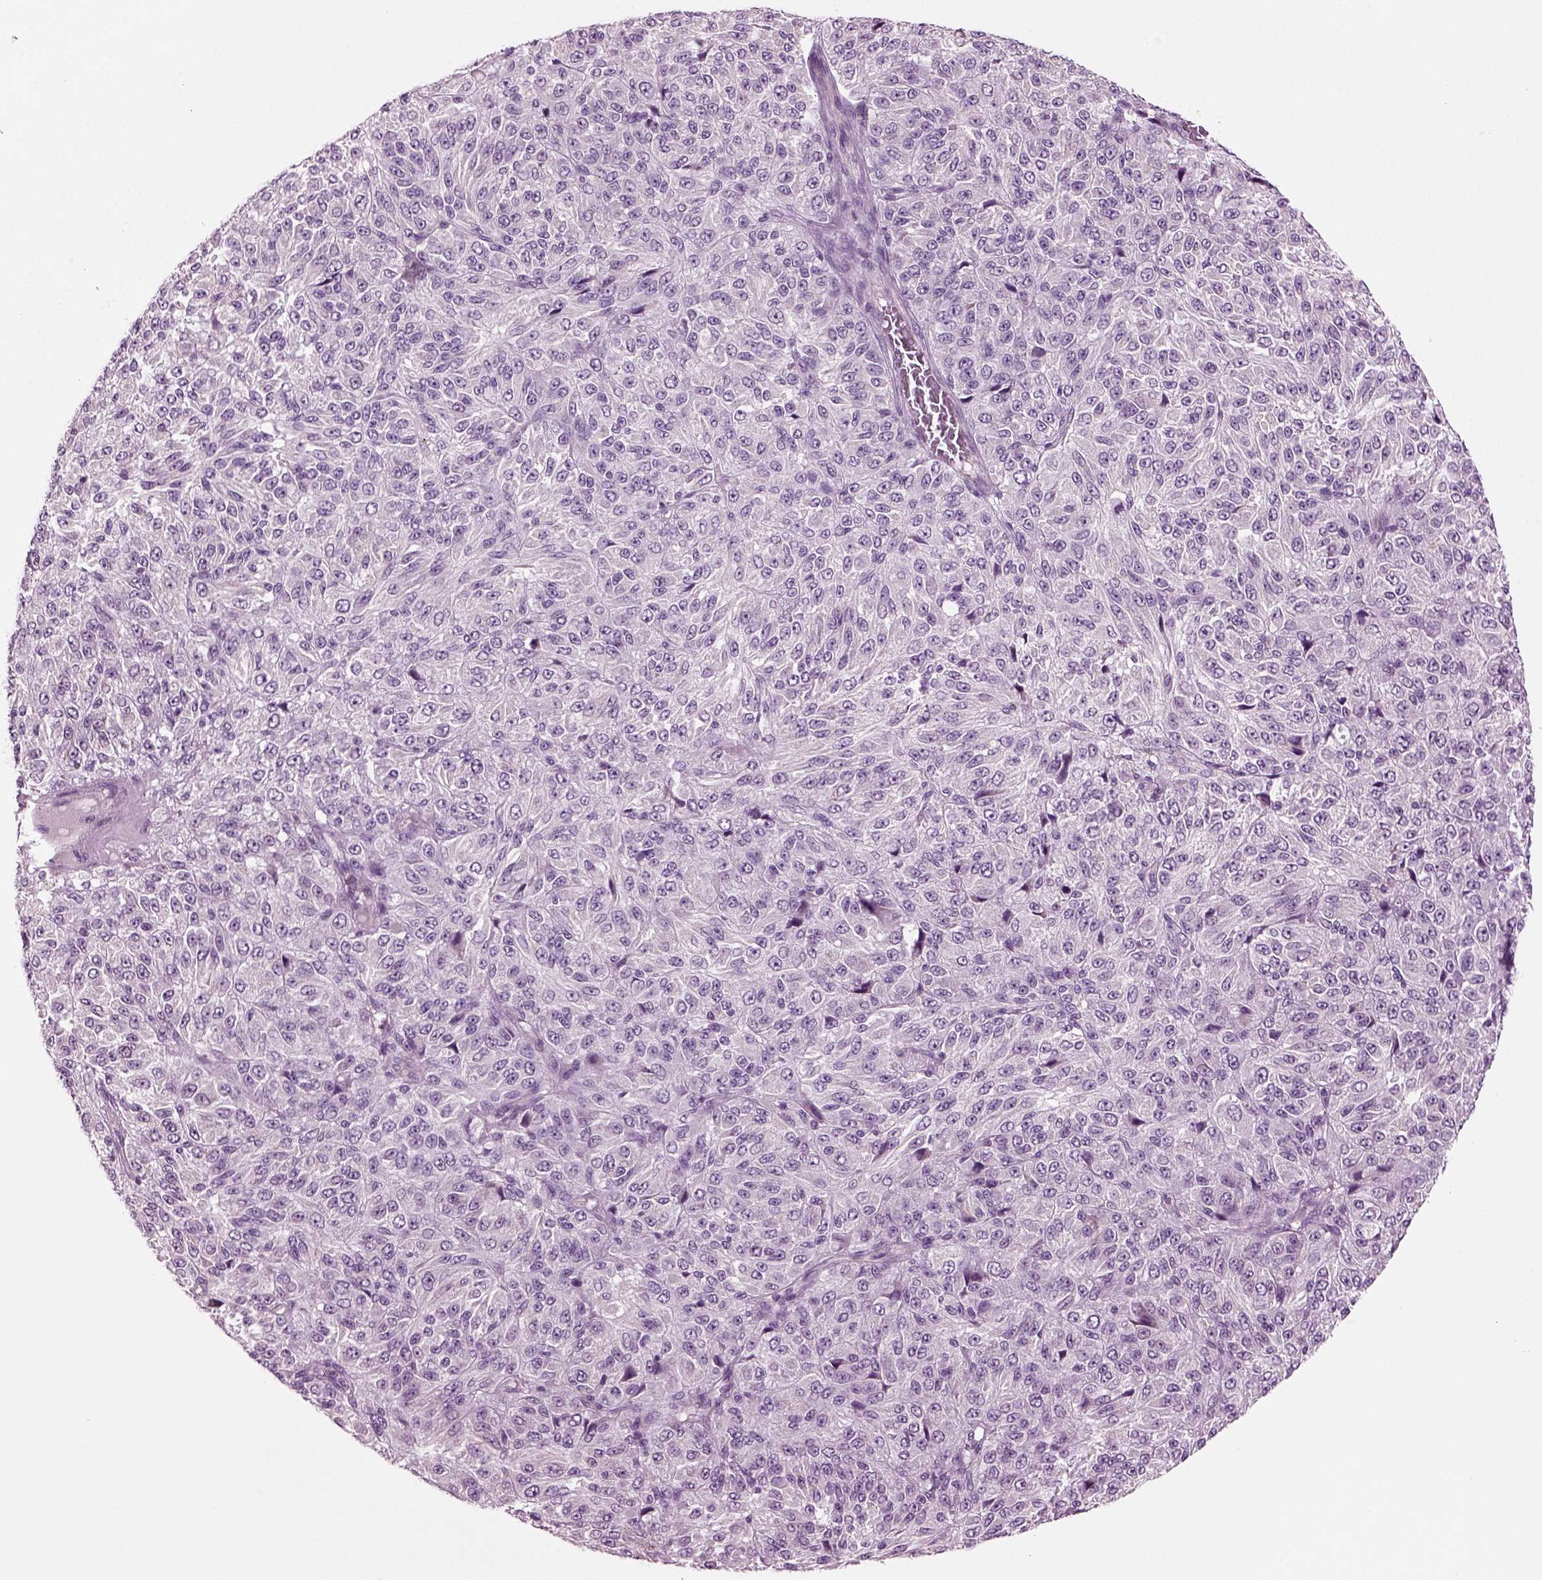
{"staining": {"intensity": "negative", "quantity": "none", "location": "none"}, "tissue": "melanoma", "cell_type": "Tumor cells", "image_type": "cancer", "snomed": [{"axis": "morphology", "description": "Malignant melanoma, Metastatic site"}, {"axis": "topography", "description": "Brain"}], "caption": "Tumor cells are negative for protein expression in human melanoma.", "gene": "COL9A2", "patient": {"sex": "female", "age": 56}}